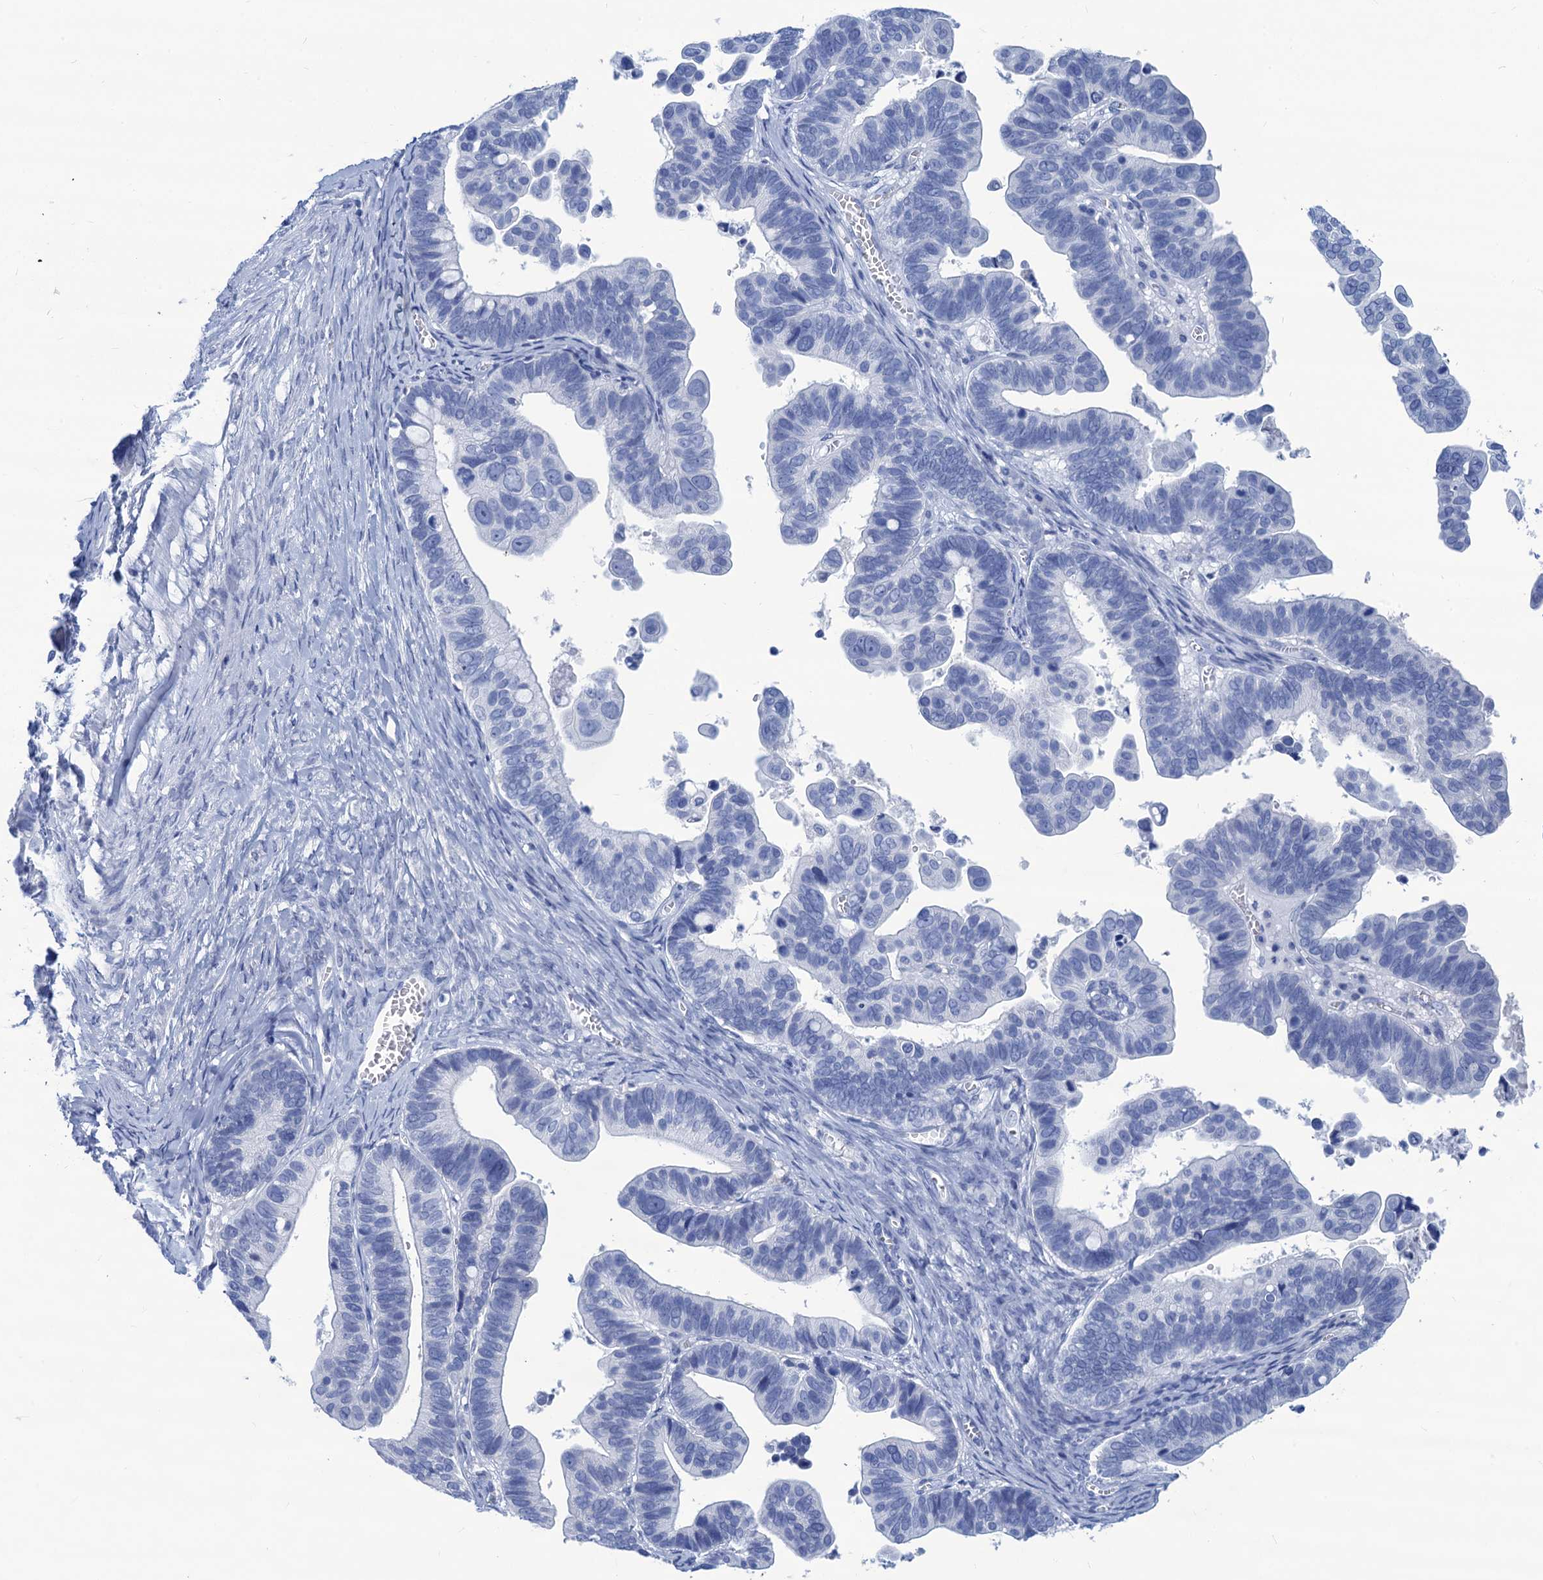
{"staining": {"intensity": "negative", "quantity": "none", "location": "none"}, "tissue": "ovarian cancer", "cell_type": "Tumor cells", "image_type": "cancer", "snomed": [{"axis": "morphology", "description": "Cystadenocarcinoma, serous, NOS"}, {"axis": "topography", "description": "Ovary"}], "caption": "Immunohistochemical staining of human ovarian cancer exhibits no significant expression in tumor cells.", "gene": "CABYR", "patient": {"sex": "female", "age": 56}}